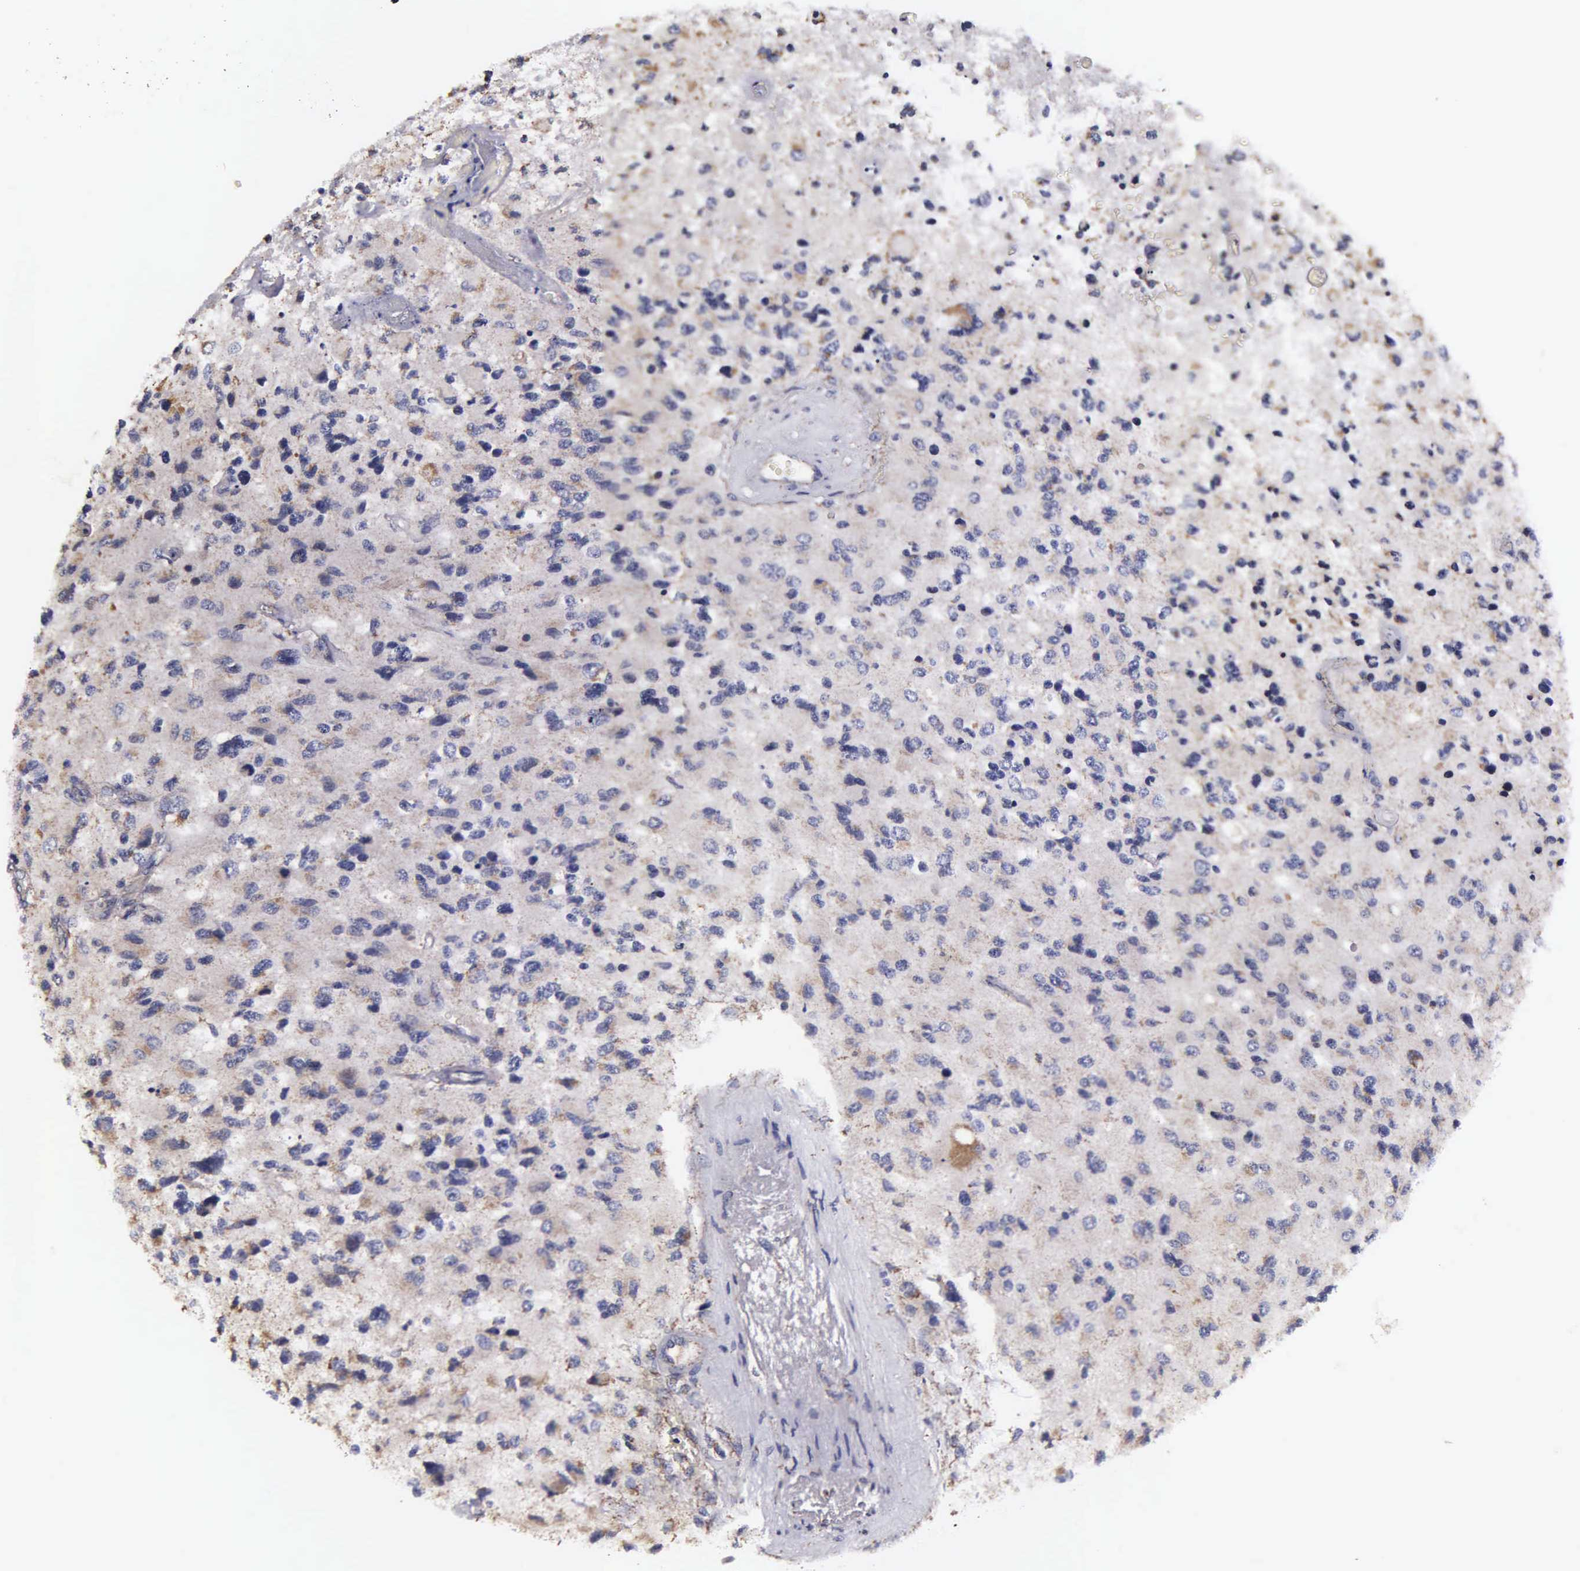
{"staining": {"intensity": "negative", "quantity": "none", "location": "none"}, "tissue": "glioma", "cell_type": "Tumor cells", "image_type": "cancer", "snomed": [{"axis": "morphology", "description": "Glioma, malignant, High grade"}, {"axis": "topography", "description": "Brain"}], "caption": "Immunohistochemistry of glioma exhibits no expression in tumor cells.", "gene": "PSMA3", "patient": {"sex": "male", "age": 69}}